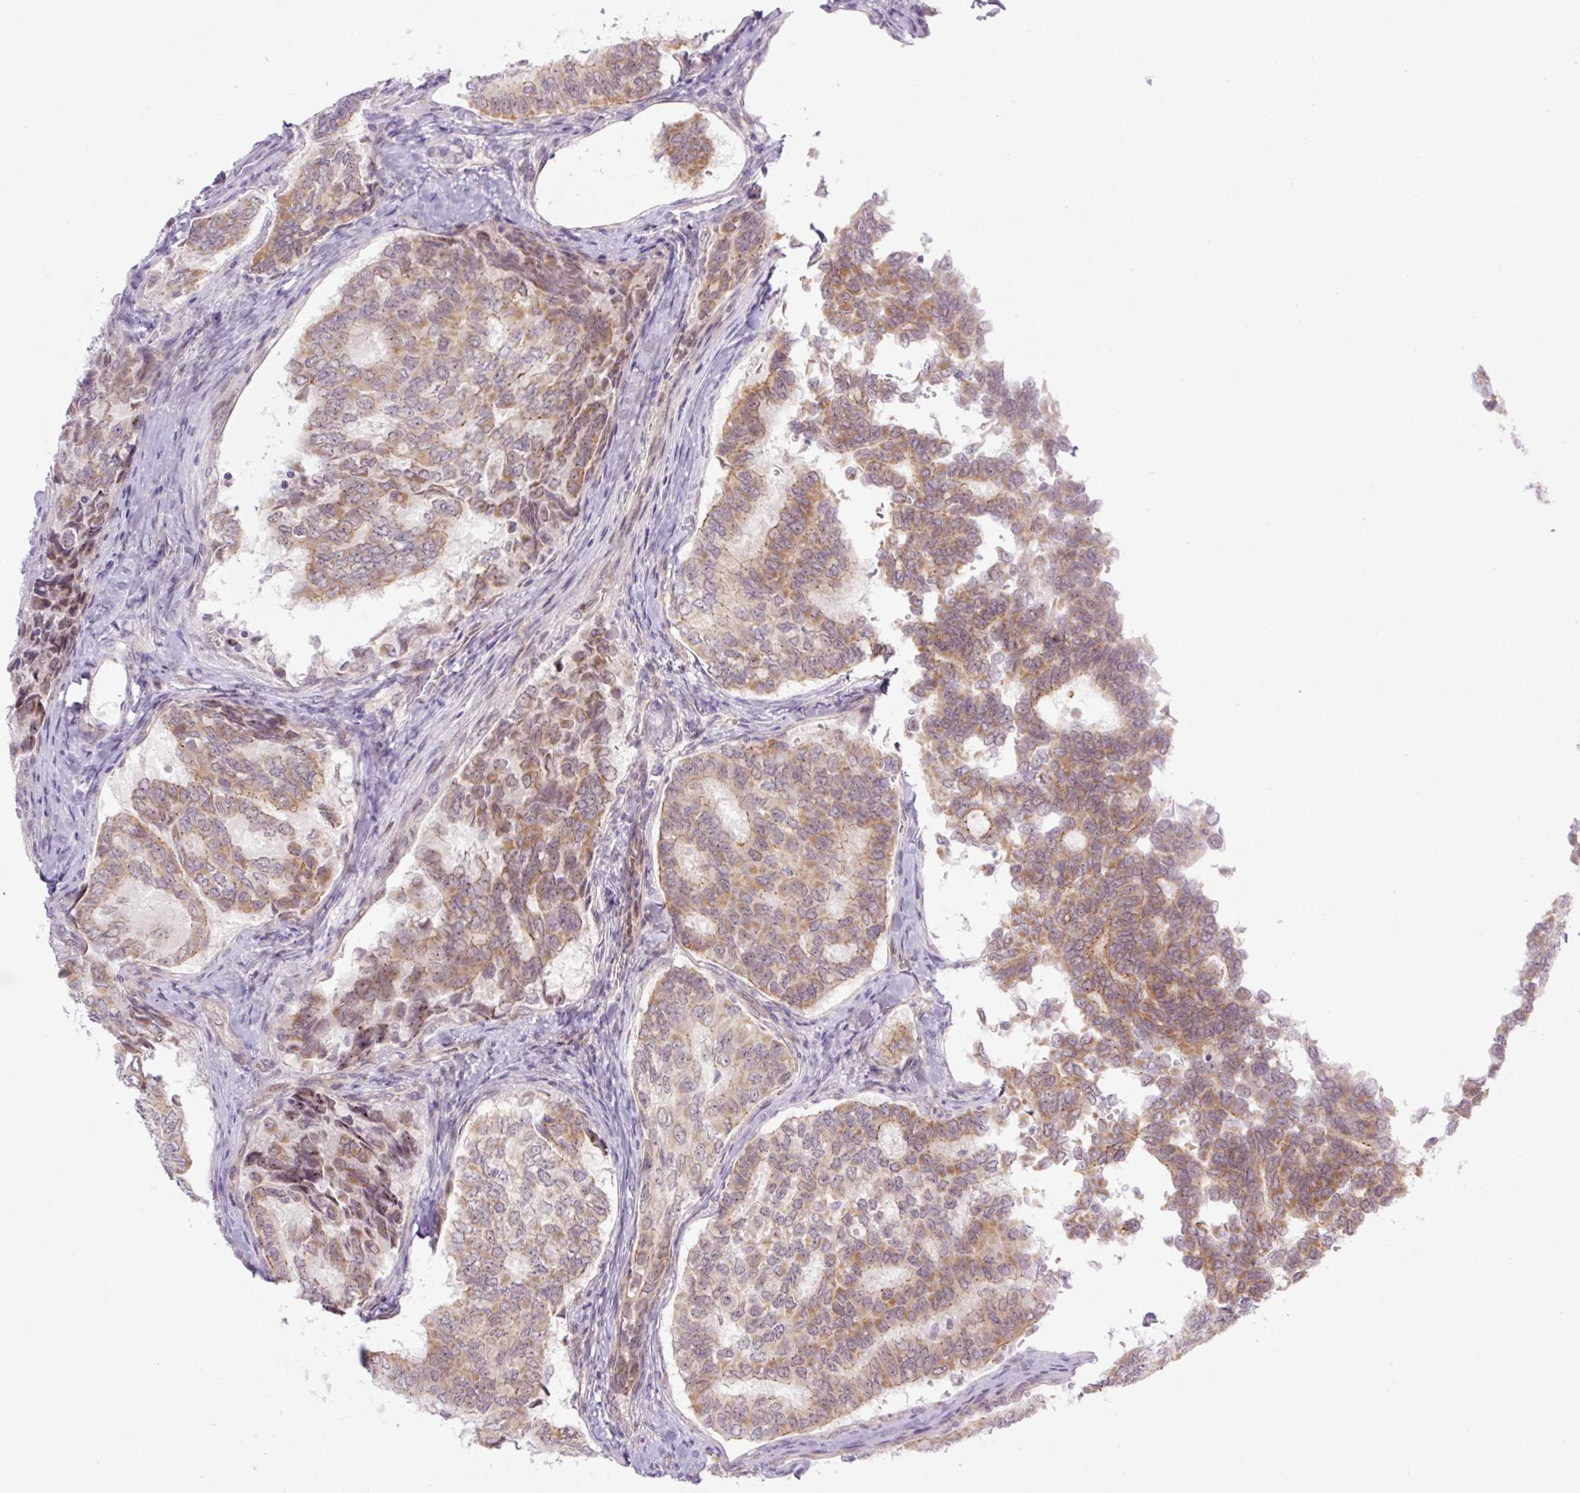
{"staining": {"intensity": "moderate", "quantity": ">75%", "location": "cytoplasmic/membranous"}, "tissue": "thyroid cancer", "cell_type": "Tumor cells", "image_type": "cancer", "snomed": [{"axis": "morphology", "description": "Papillary adenocarcinoma, NOS"}, {"axis": "topography", "description": "Thyroid gland"}], "caption": "High-power microscopy captured an immunohistochemistry (IHC) micrograph of papillary adenocarcinoma (thyroid), revealing moderate cytoplasmic/membranous expression in about >75% of tumor cells.", "gene": "ICE1", "patient": {"sex": "female", "age": 35}}